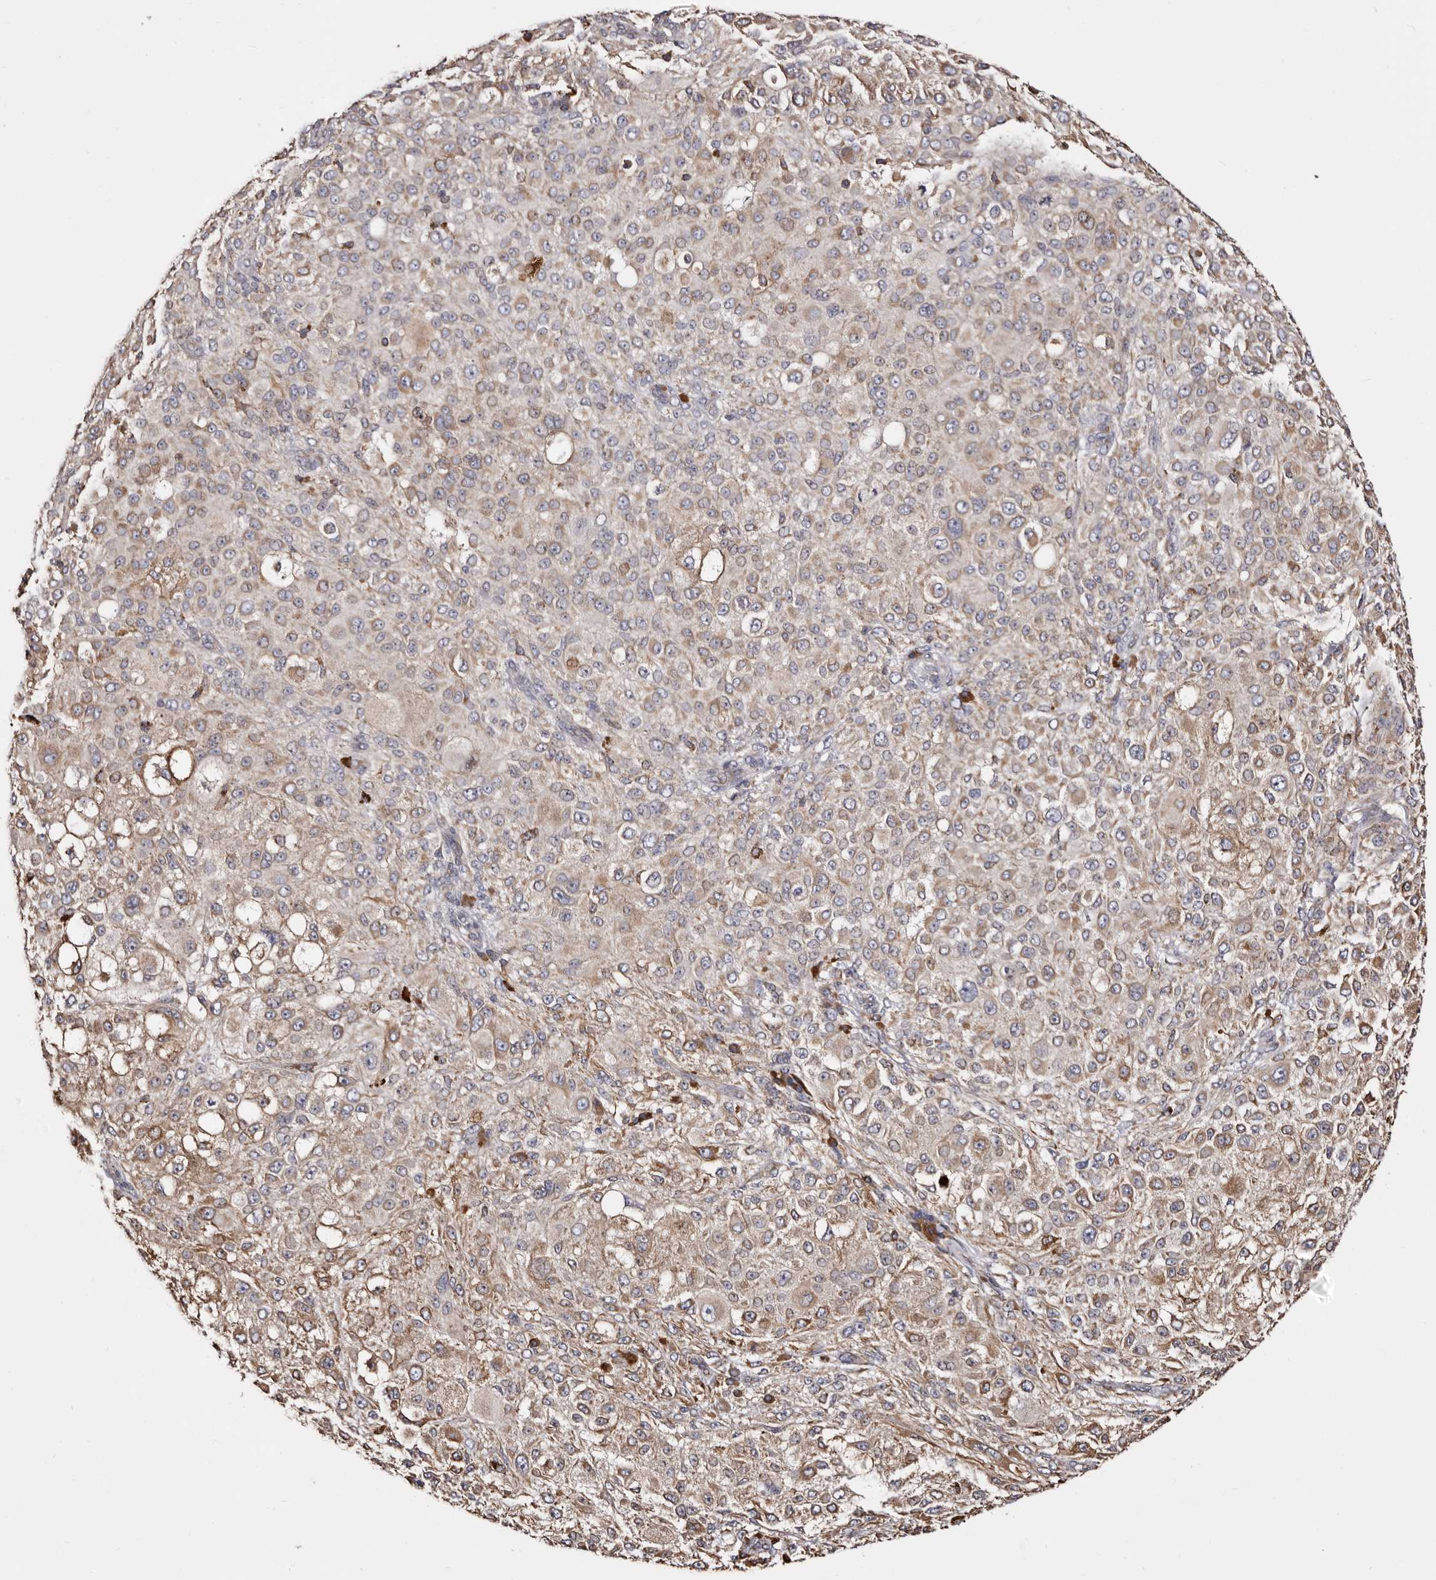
{"staining": {"intensity": "moderate", "quantity": ">75%", "location": "cytoplasmic/membranous"}, "tissue": "melanoma", "cell_type": "Tumor cells", "image_type": "cancer", "snomed": [{"axis": "morphology", "description": "Necrosis, NOS"}, {"axis": "morphology", "description": "Malignant melanoma, NOS"}, {"axis": "topography", "description": "Skin"}], "caption": "Immunohistochemistry staining of malignant melanoma, which reveals medium levels of moderate cytoplasmic/membranous positivity in about >75% of tumor cells indicating moderate cytoplasmic/membranous protein staining. The staining was performed using DAB (brown) for protein detection and nuclei were counterstained in hematoxylin (blue).", "gene": "ACBD6", "patient": {"sex": "female", "age": 87}}